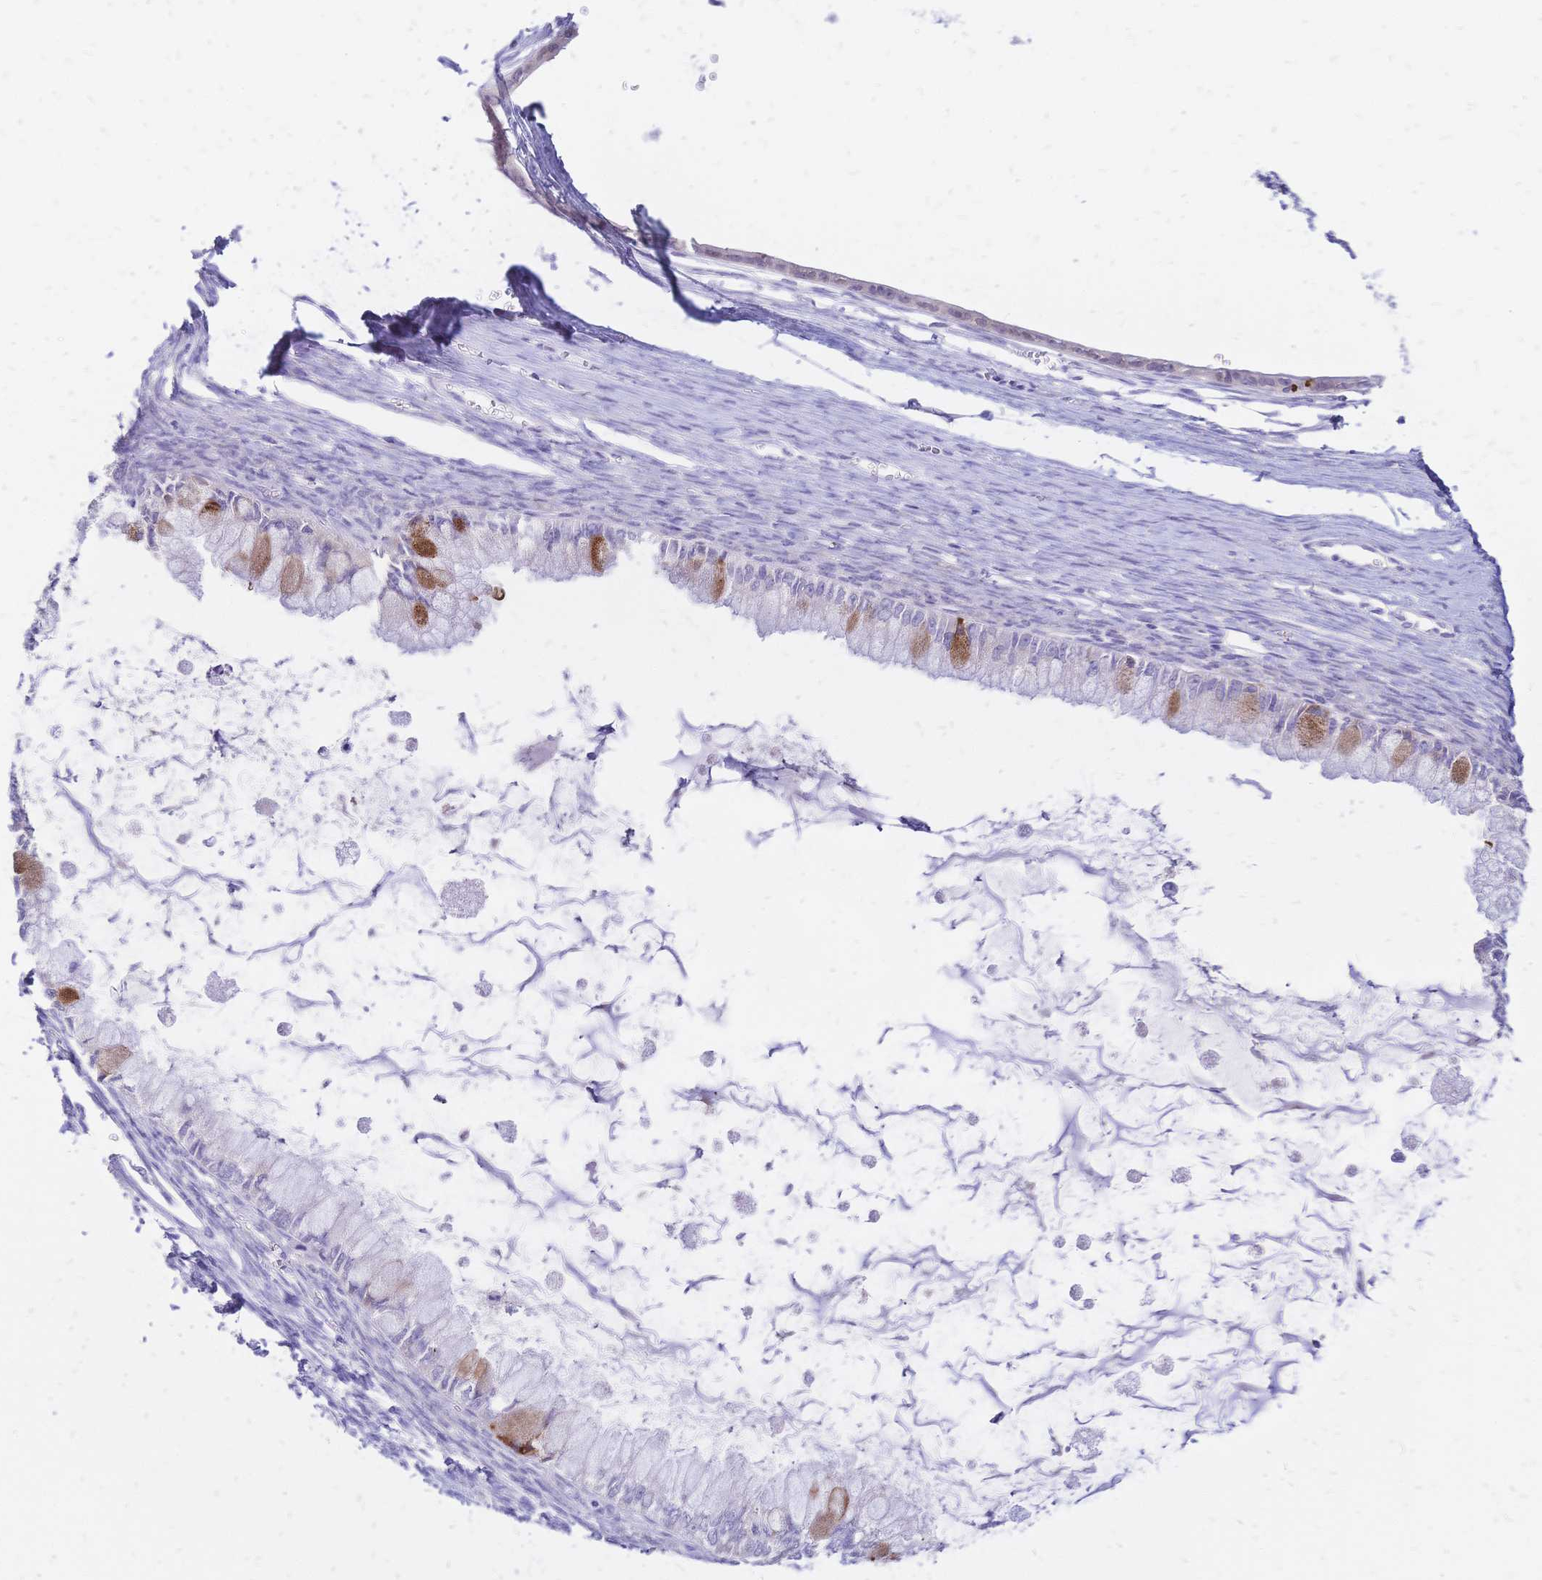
{"staining": {"intensity": "moderate", "quantity": "<25%", "location": "cytoplasmic/membranous"}, "tissue": "ovarian cancer", "cell_type": "Tumor cells", "image_type": "cancer", "snomed": [{"axis": "morphology", "description": "Cystadenocarcinoma, mucinous, NOS"}, {"axis": "topography", "description": "Ovary"}], "caption": "A high-resolution micrograph shows immunohistochemistry (IHC) staining of ovarian cancer (mucinous cystadenocarcinoma), which displays moderate cytoplasmic/membranous staining in about <25% of tumor cells.", "gene": "GRB7", "patient": {"sex": "female", "age": 34}}